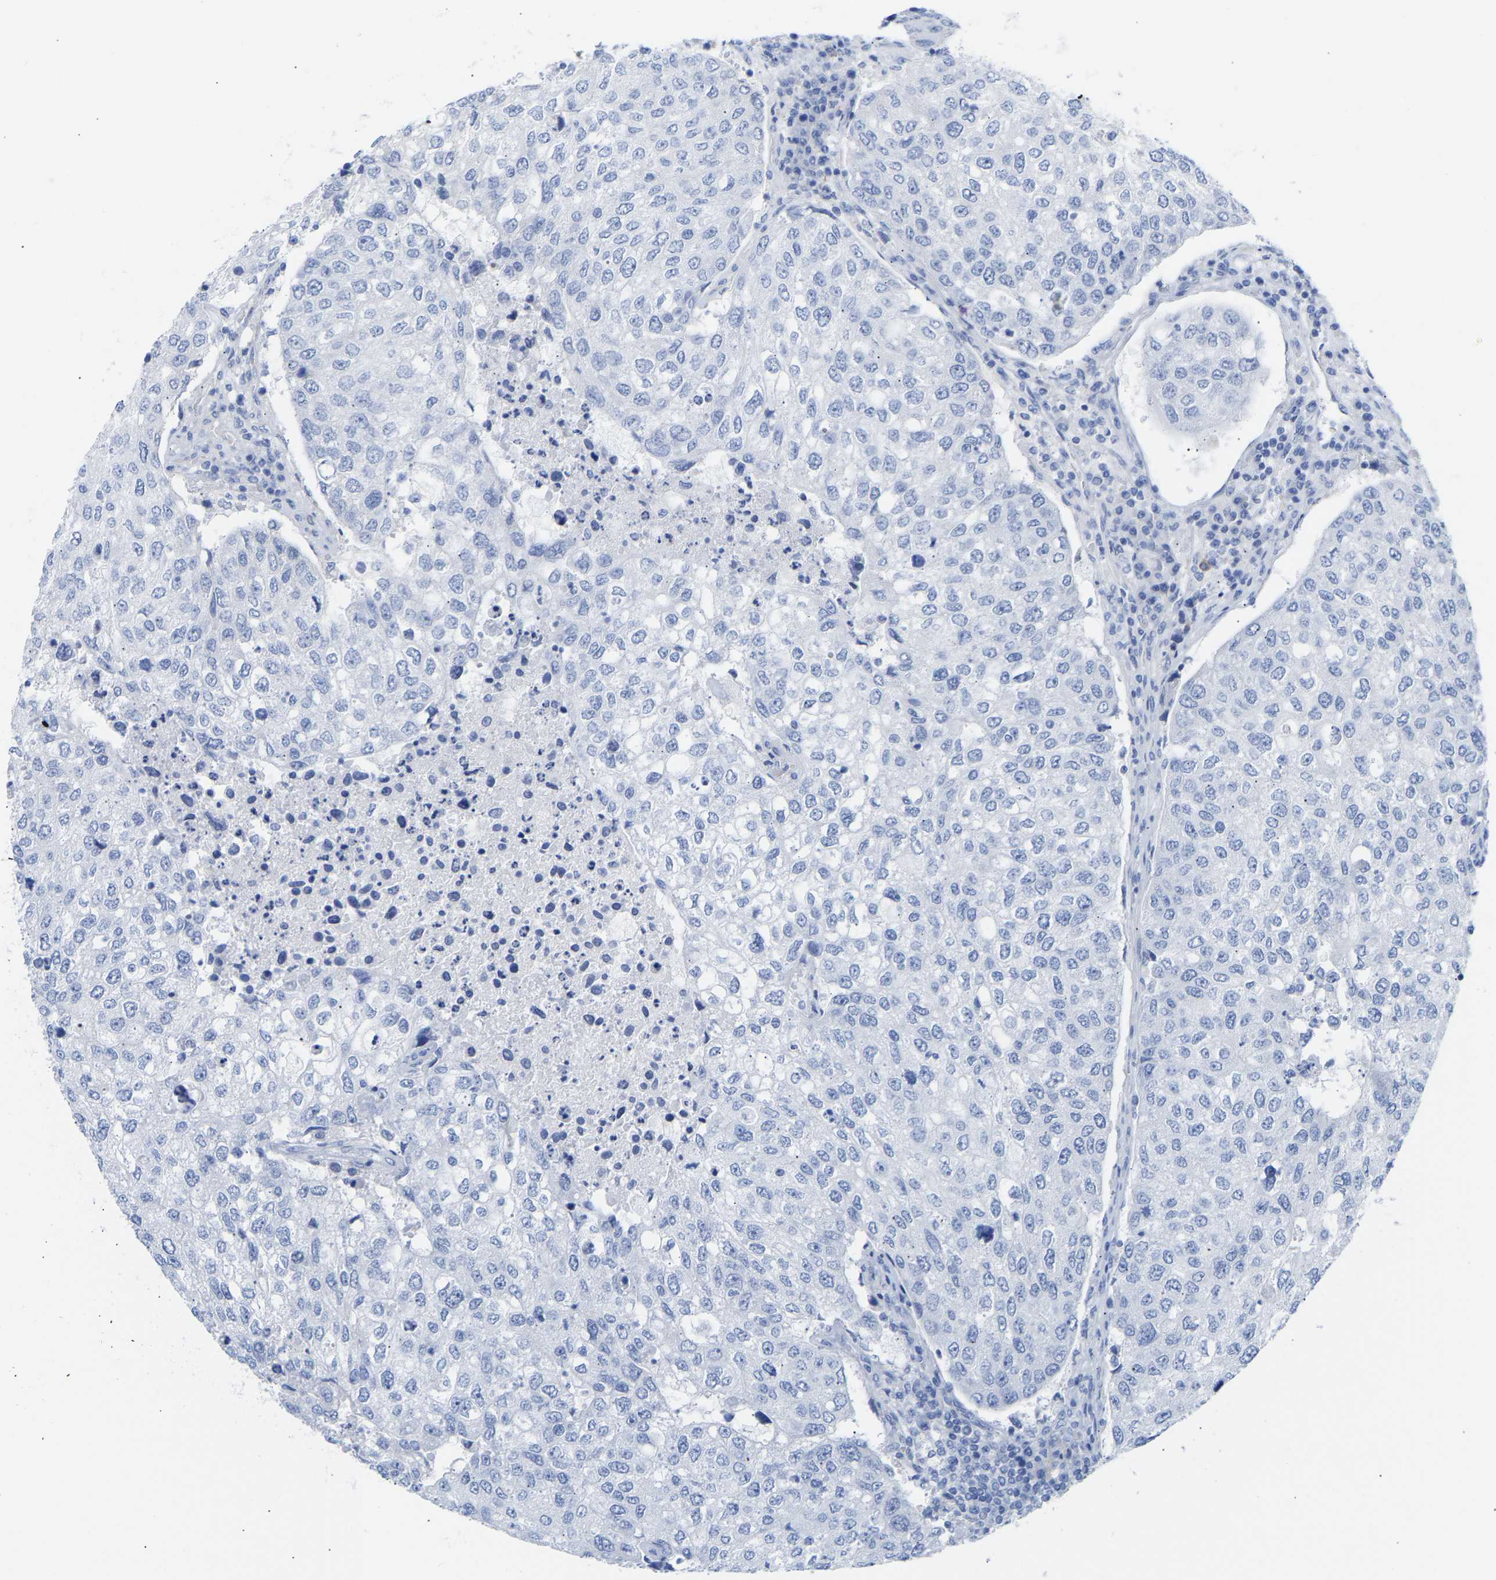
{"staining": {"intensity": "negative", "quantity": "none", "location": "none"}, "tissue": "urothelial cancer", "cell_type": "Tumor cells", "image_type": "cancer", "snomed": [{"axis": "morphology", "description": "Urothelial carcinoma, High grade"}, {"axis": "topography", "description": "Lymph node"}, {"axis": "topography", "description": "Urinary bladder"}], "caption": "This is a histopathology image of IHC staining of high-grade urothelial carcinoma, which shows no expression in tumor cells.", "gene": "AMPH", "patient": {"sex": "male", "age": 51}}